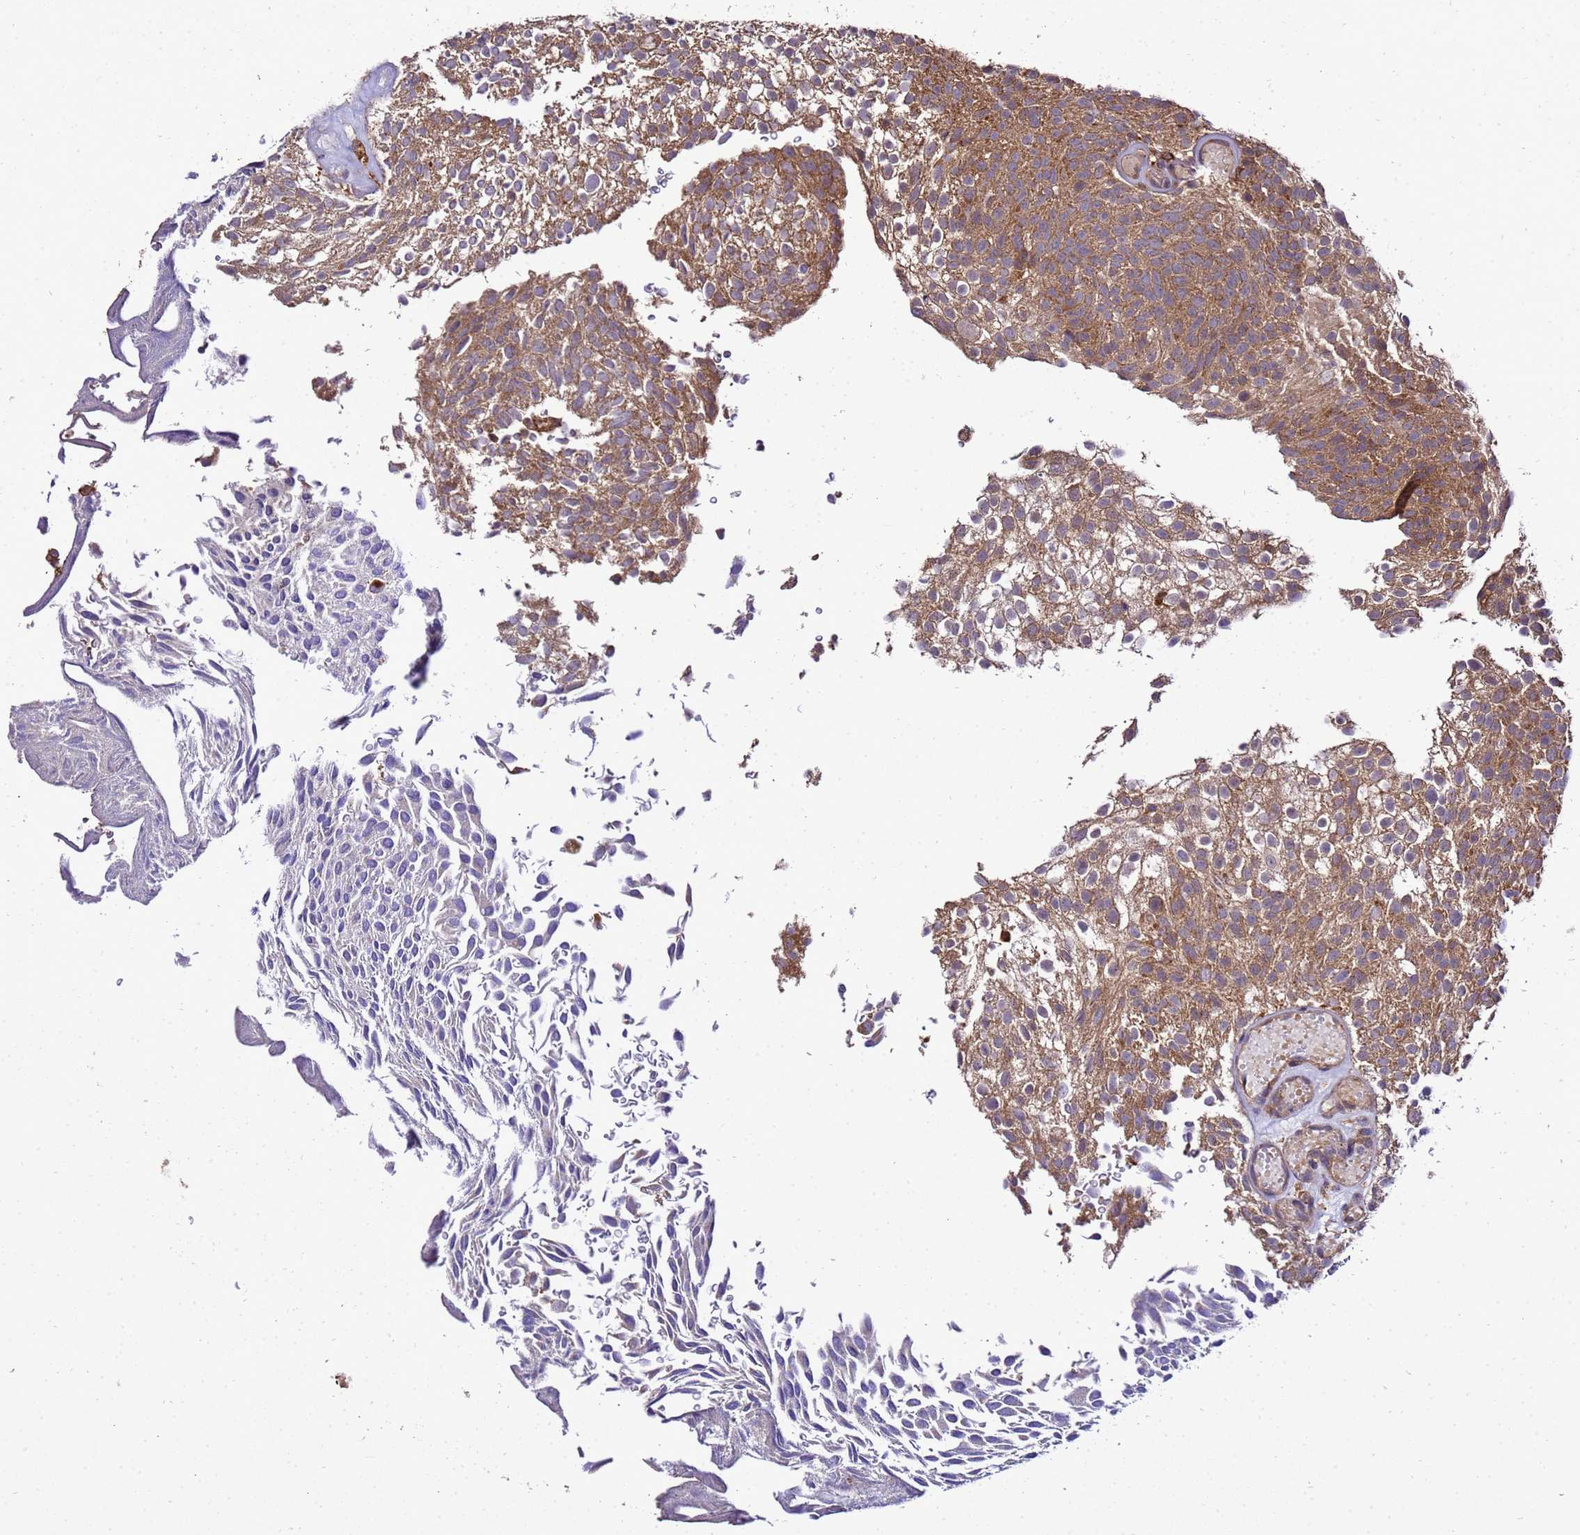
{"staining": {"intensity": "moderate", "quantity": ">75%", "location": "cytoplasmic/membranous"}, "tissue": "urothelial cancer", "cell_type": "Tumor cells", "image_type": "cancer", "snomed": [{"axis": "morphology", "description": "Urothelial carcinoma, Low grade"}, {"axis": "topography", "description": "Urinary bladder"}], "caption": "DAB immunohistochemical staining of urothelial cancer displays moderate cytoplasmic/membranous protein positivity in about >75% of tumor cells.", "gene": "TRABD", "patient": {"sex": "male", "age": 78}}